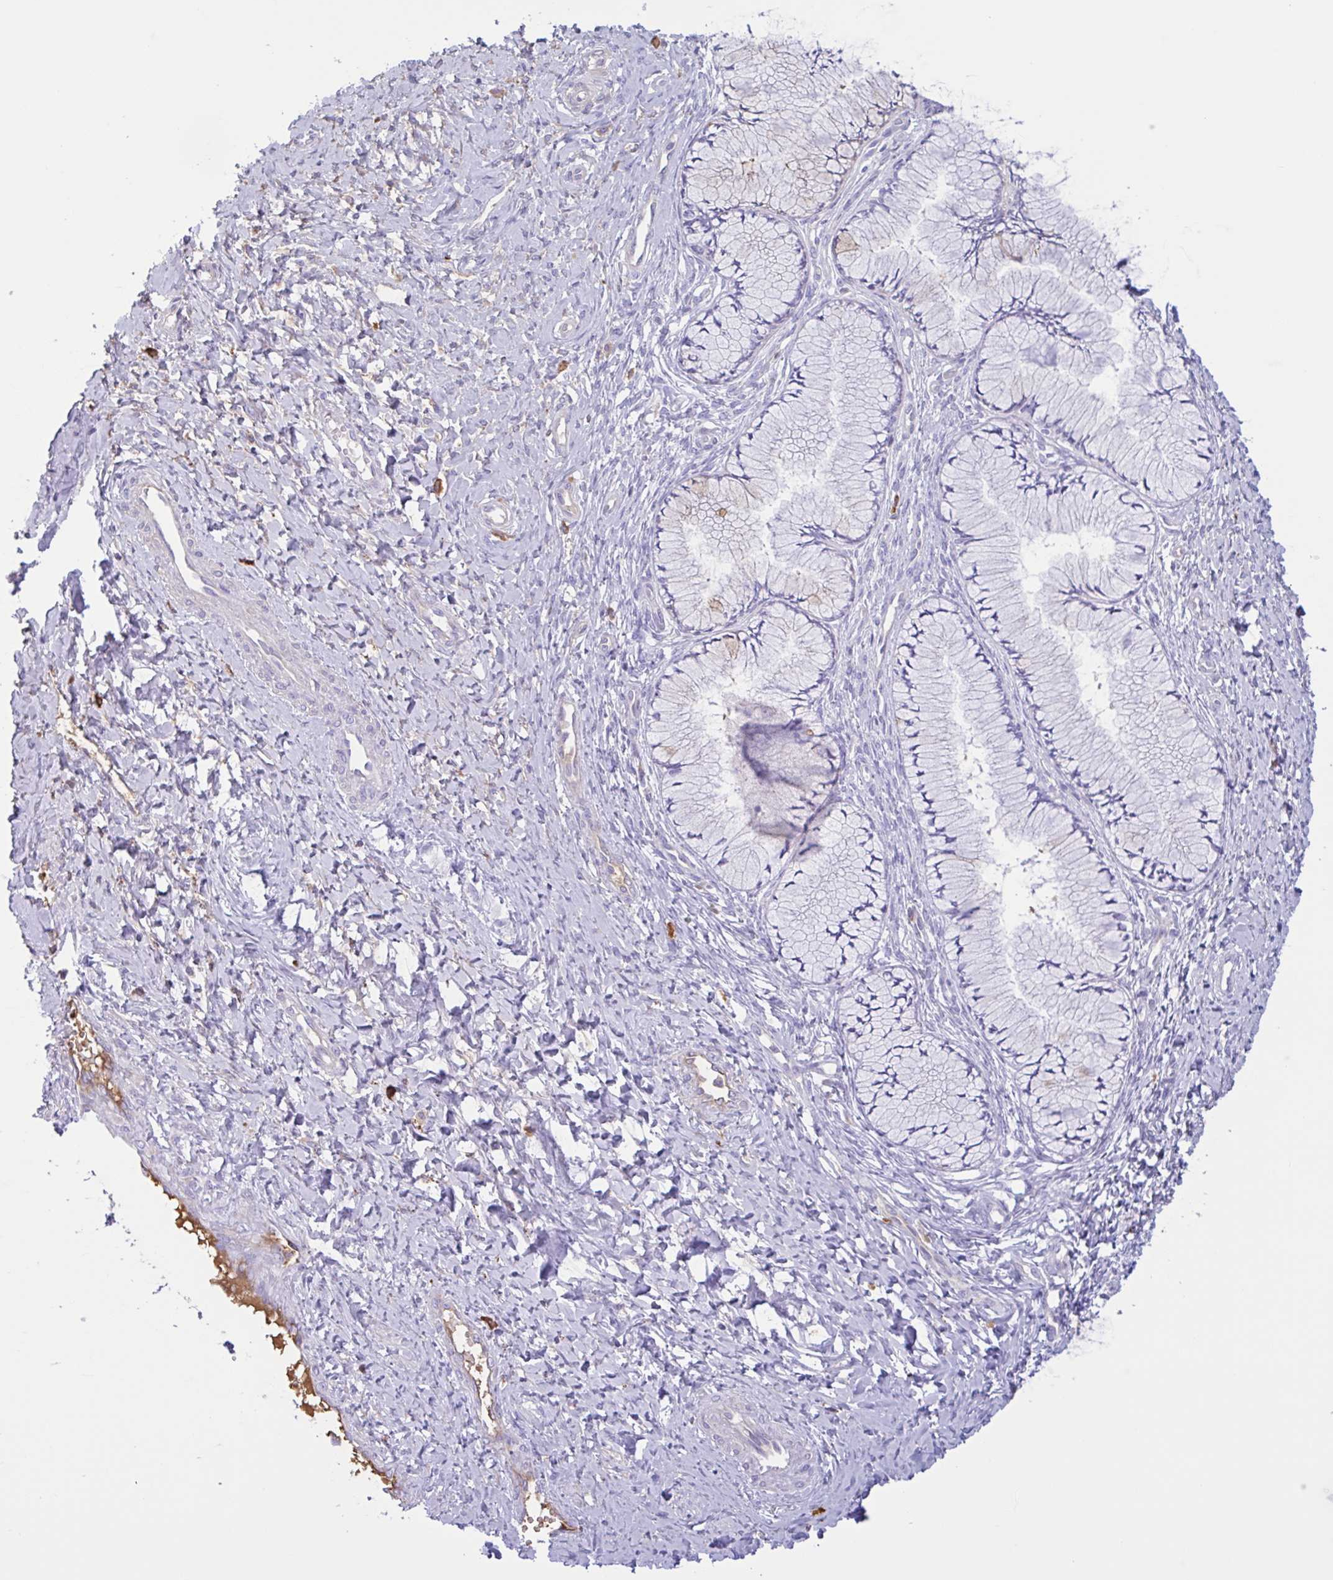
{"staining": {"intensity": "negative", "quantity": "none", "location": "none"}, "tissue": "cervix", "cell_type": "Glandular cells", "image_type": "normal", "snomed": [{"axis": "morphology", "description": "Normal tissue, NOS"}, {"axis": "topography", "description": "Cervix"}], "caption": "Glandular cells are negative for protein expression in normal human cervix. Nuclei are stained in blue.", "gene": "LARGE2", "patient": {"sex": "female", "age": 37}}